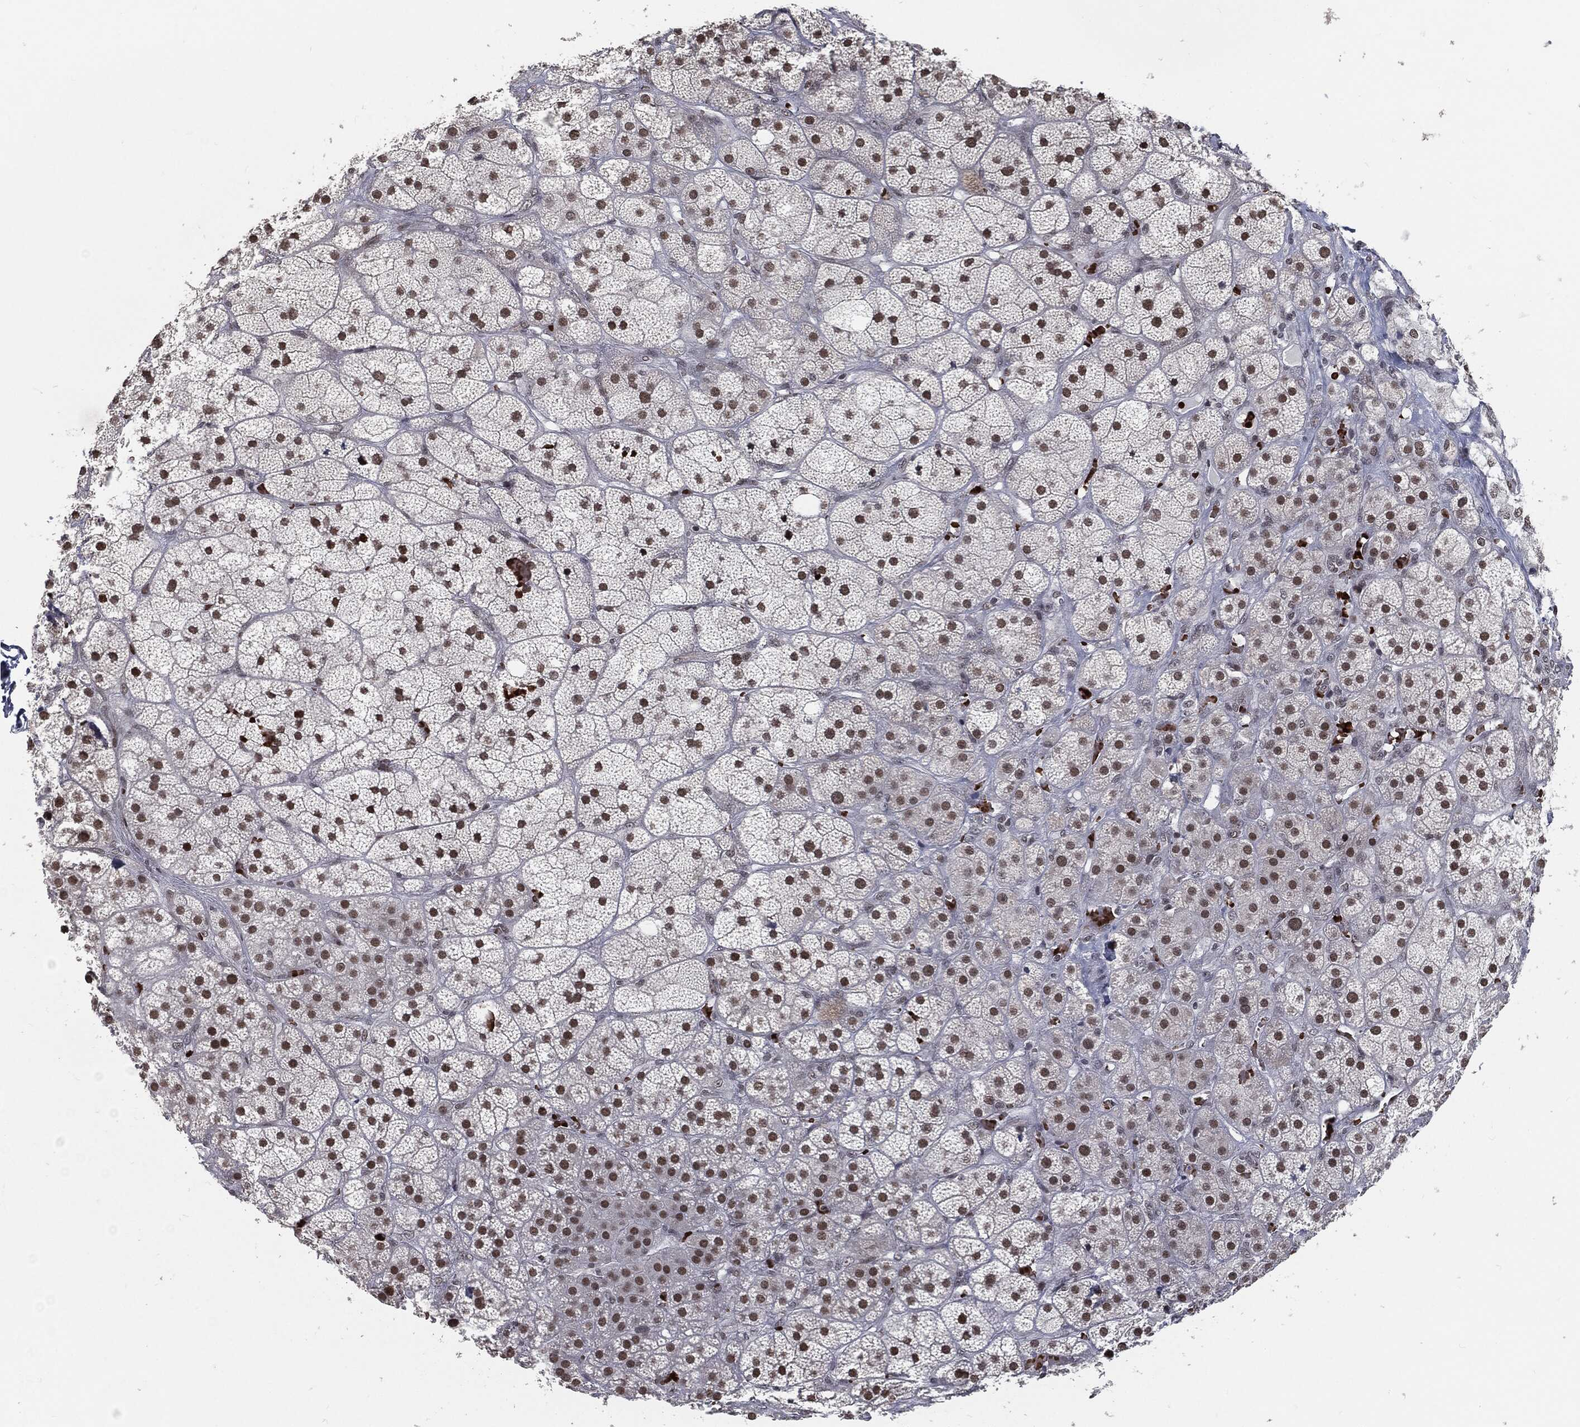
{"staining": {"intensity": "moderate", "quantity": "25%-75%", "location": "nuclear"}, "tissue": "adrenal gland", "cell_type": "Glandular cells", "image_type": "normal", "snomed": [{"axis": "morphology", "description": "Normal tissue, NOS"}, {"axis": "topography", "description": "Adrenal gland"}], "caption": "About 25%-75% of glandular cells in benign human adrenal gland demonstrate moderate nuclear protein expression as visualized by brown immunohistochemical staining.", "gene": "ANXA1", "patient": {"sex": "male", "age": 57}}